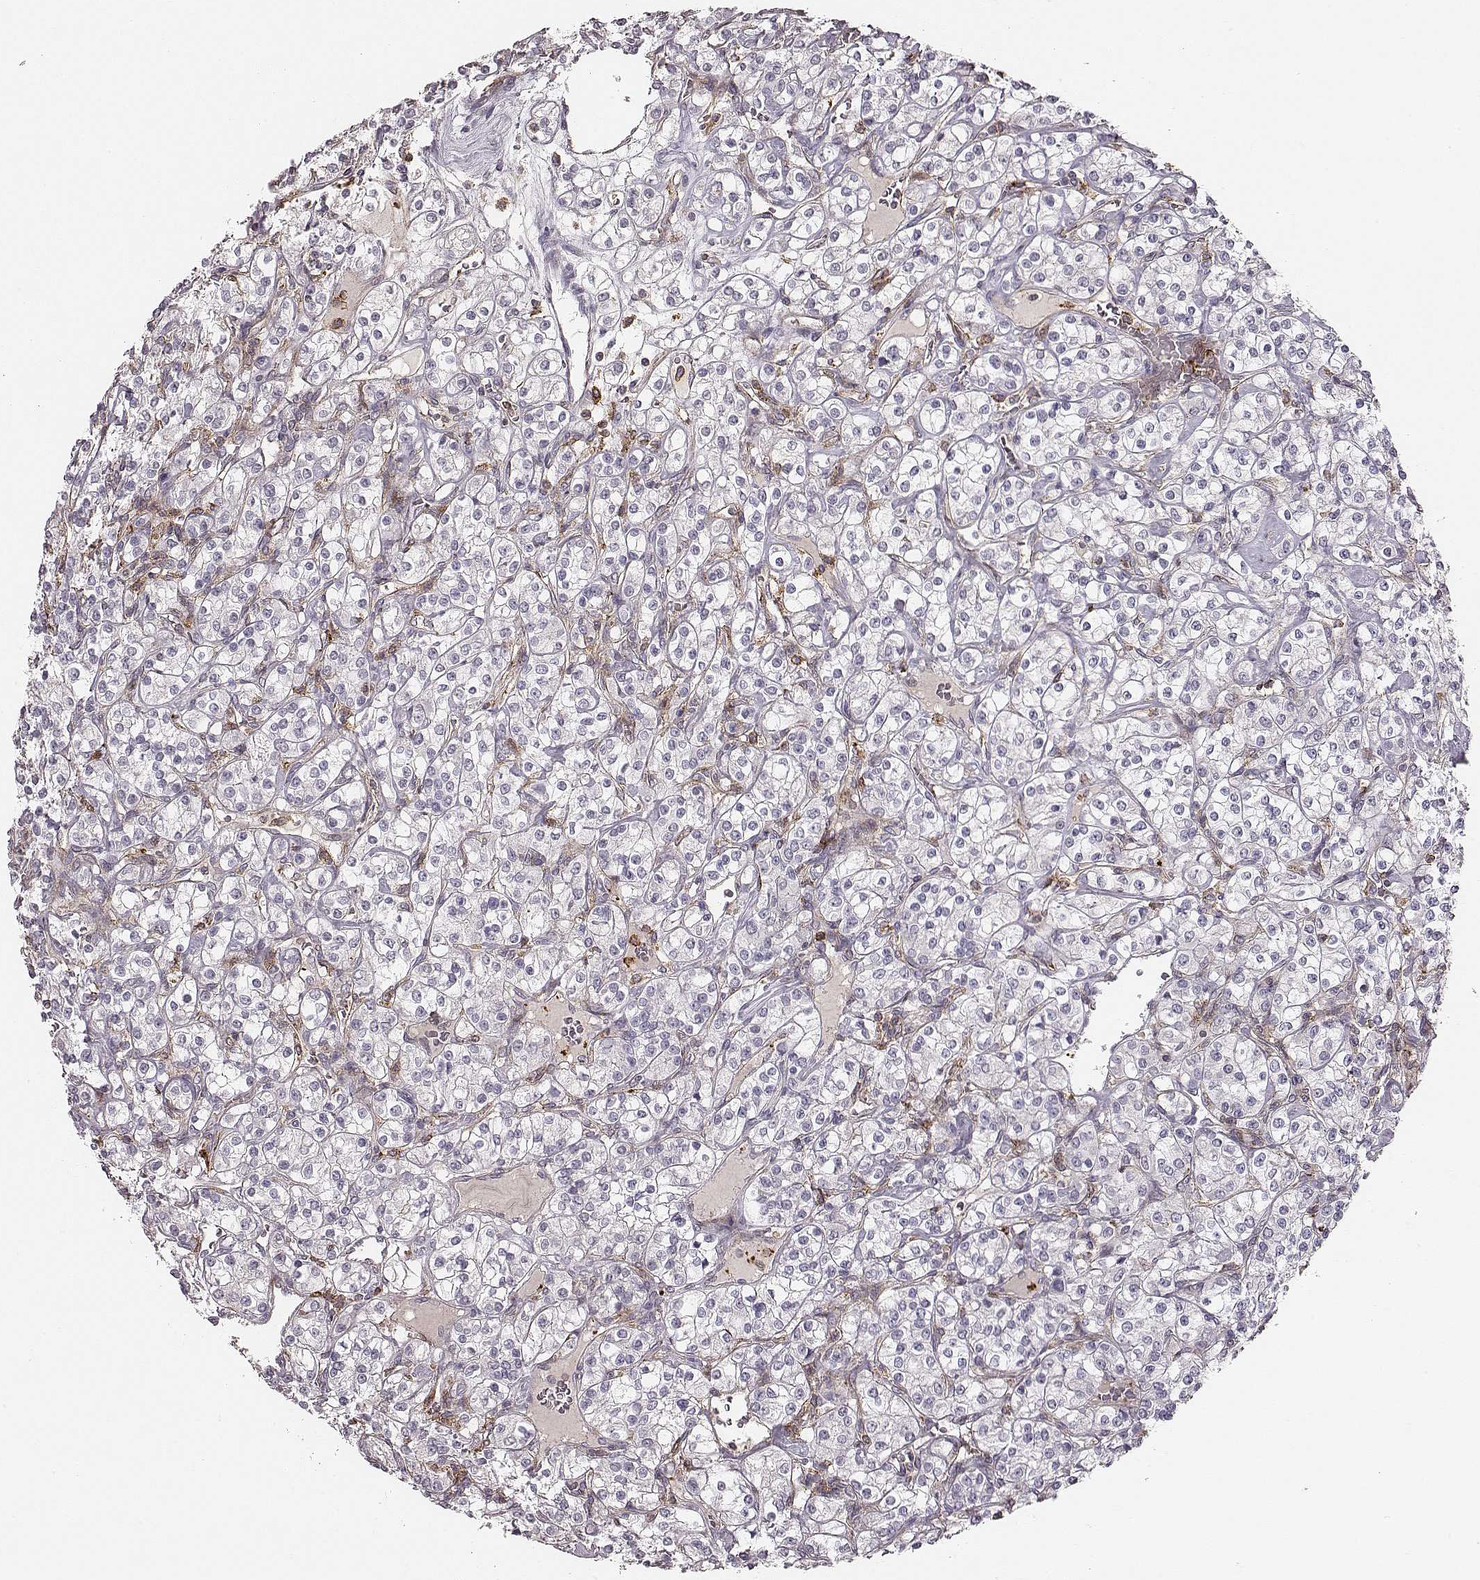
{"staining": {"intensity": "negative", "quantity": "none", "location": "none"}, "tissue": "renal cancer", "cell_type": "Tumor cells", "image_type": "cancer", "snomed": [{"axis": "morphology", "description": "Adenocarcinoma, NOS"}, {"axis": "topography", "description": "Kidney"}], "caption": "Adenocarcinoma (renal) was stained to show a protein in brown. There is no significant staining in tumor cells. (DAB immunohistochemistry (IHC), high magnification).", "gene": "ZYX", "patient": {"sex": "male", "age": 77}}